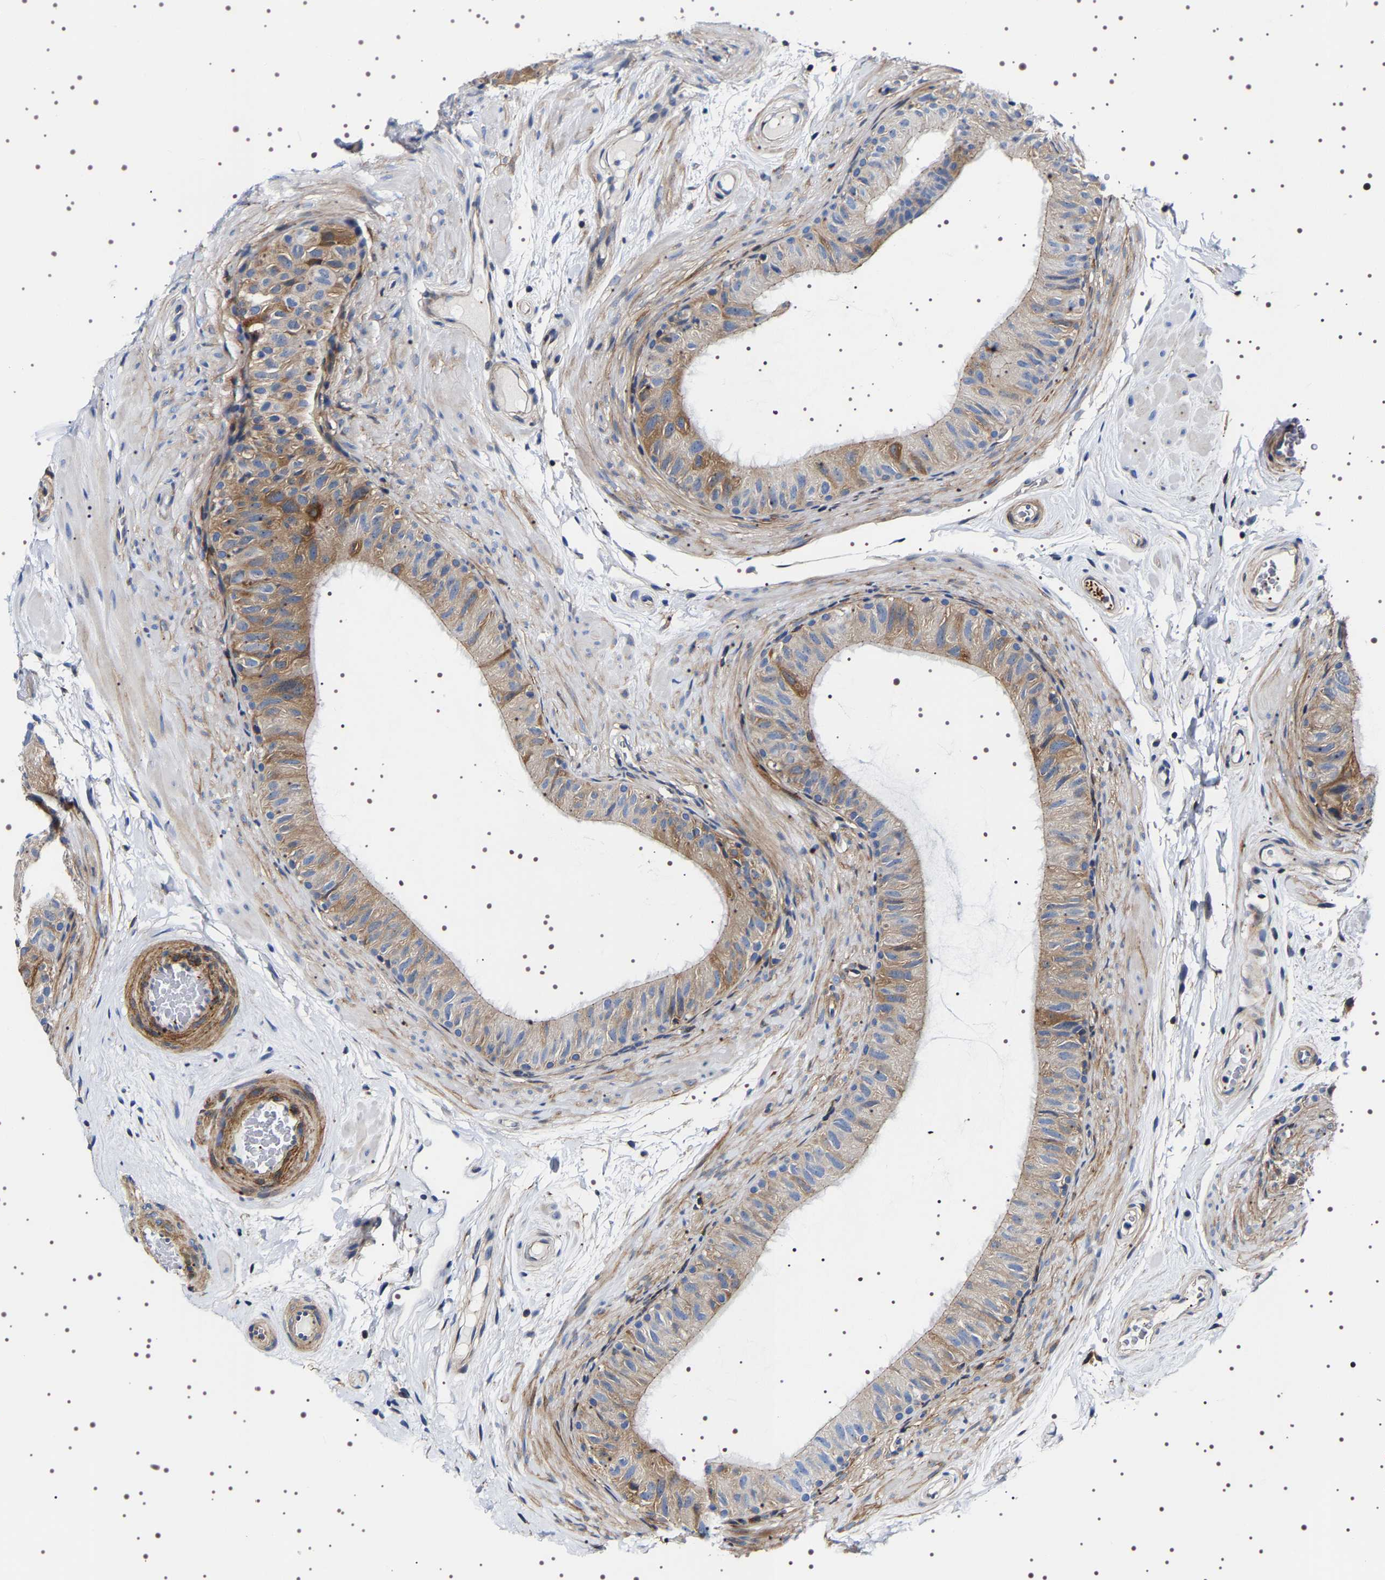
{"staining": {"intensity": "moderate", "quantity": ">75%", "location": "cytoplasmic/membranous"}, "tissue": "epididymis", "cell_type": "Glandular cells", "image_type": "normal", "snomed": [{"axis": "morphology", "description": "Normal tissue, NOS"}, {"axis": "topography", "description": "Epididymis"}], "caption": "A high-resolution photomicrograph shows IHC staining of unremarkable epididymis, which demonstrates moderate cytoplasmic/membranous positivity in approximately >75% of glandular cells. The protein of interest is shown in brown color, while the nuclei are stained blue.", "gene": "SQLE", "patient": {"sex": "male", "age": 34}}